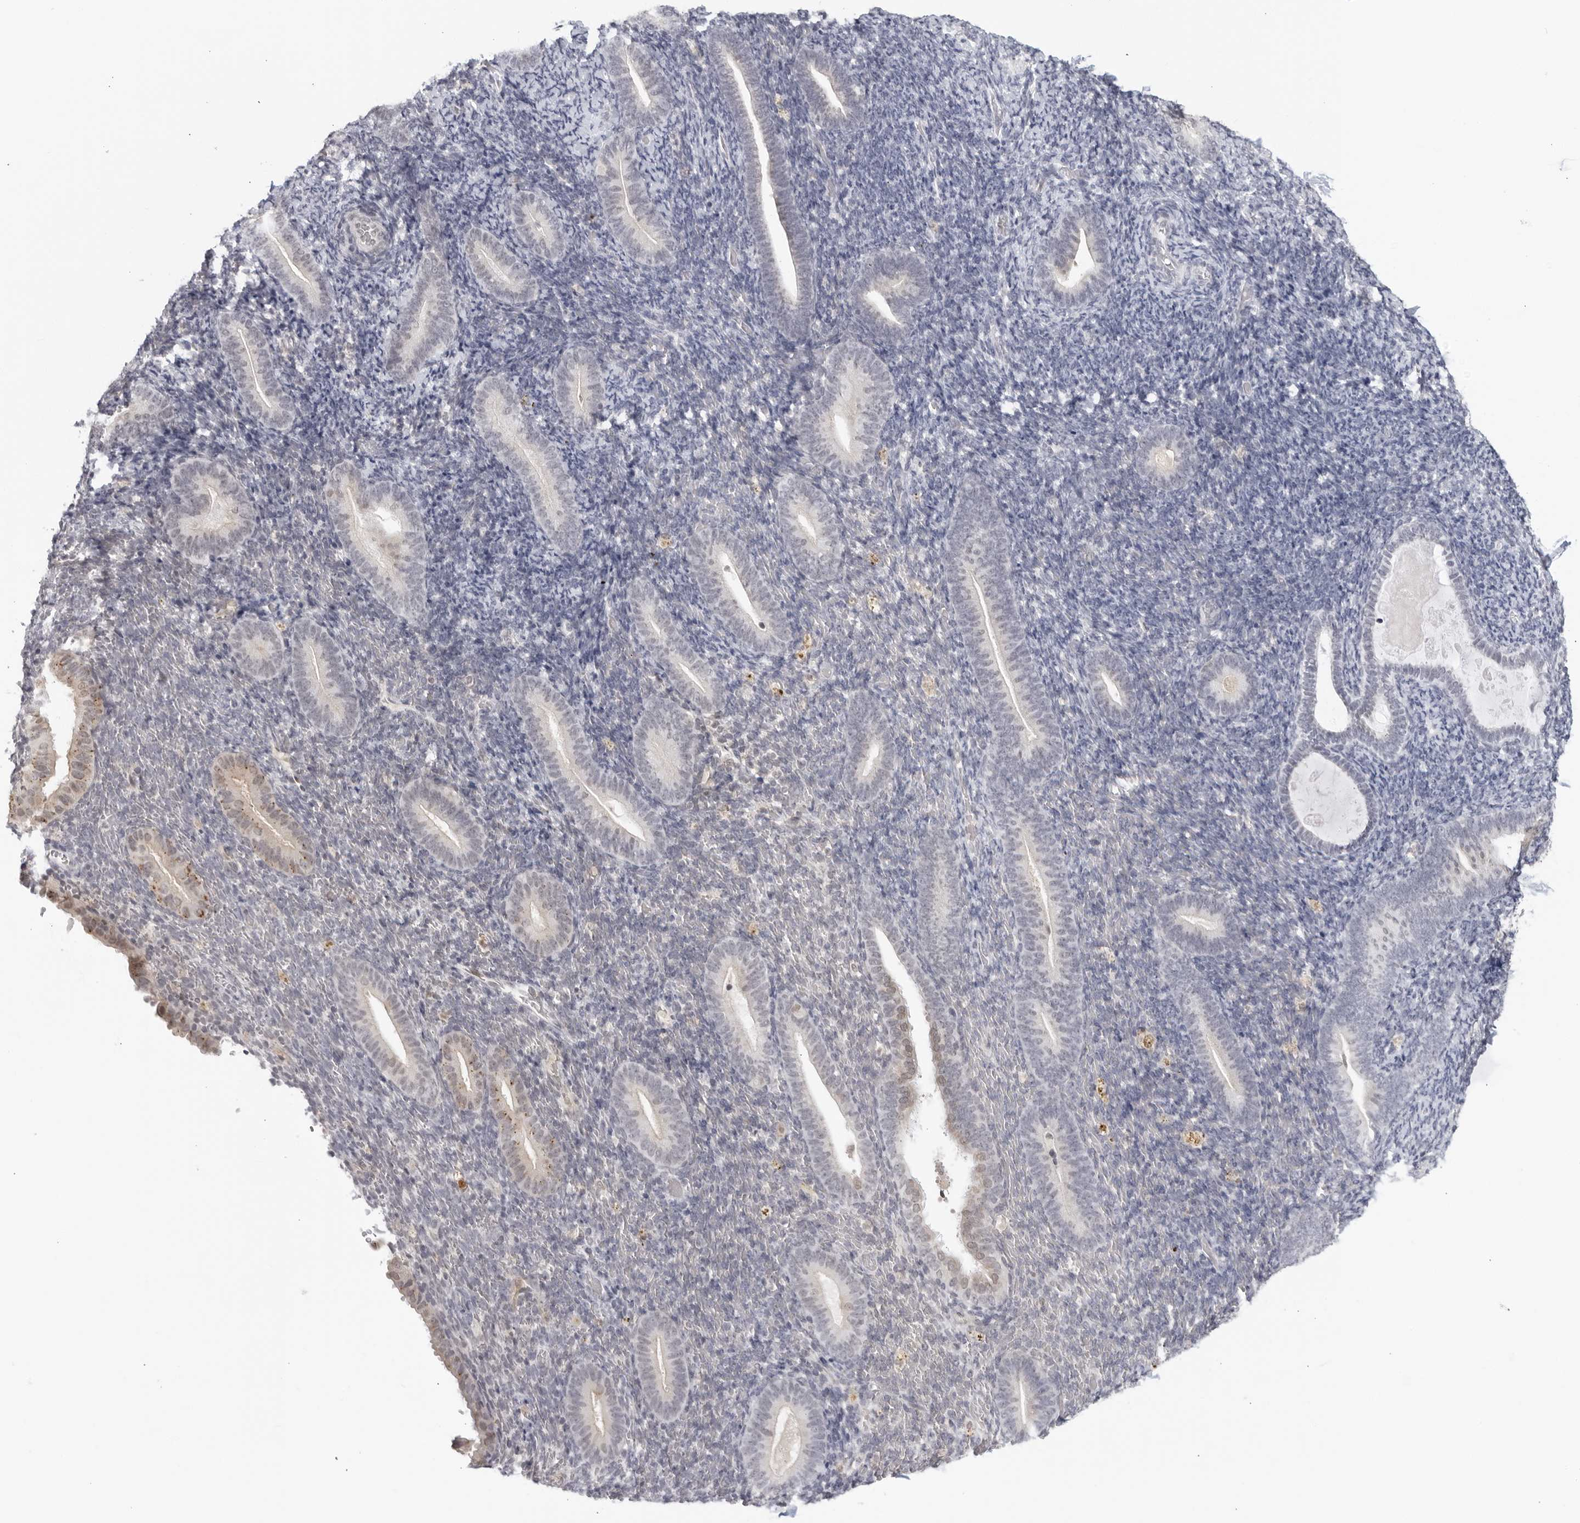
{"staining": {"intensity": "negative", "quantity": "none", "location": "none"}, "tissue": "endometrium", "cell_type": "Cells in endometrial stroma", "image_type": "normal", "snomed": [{"axis": "morphology", "description": "Normal tissue, NOS"}, {"axis": "topography", "description": "Endometrium"}], "caption": "High magnification brightfield microscopy of normal endometrium stained with DAB (brown) and counterstained with hematoxylin (blue): cells in endometrial stroma show no significant staining.", "gene": "RAB11FIP3", "patient": {"sex": "female", "age": 51}}